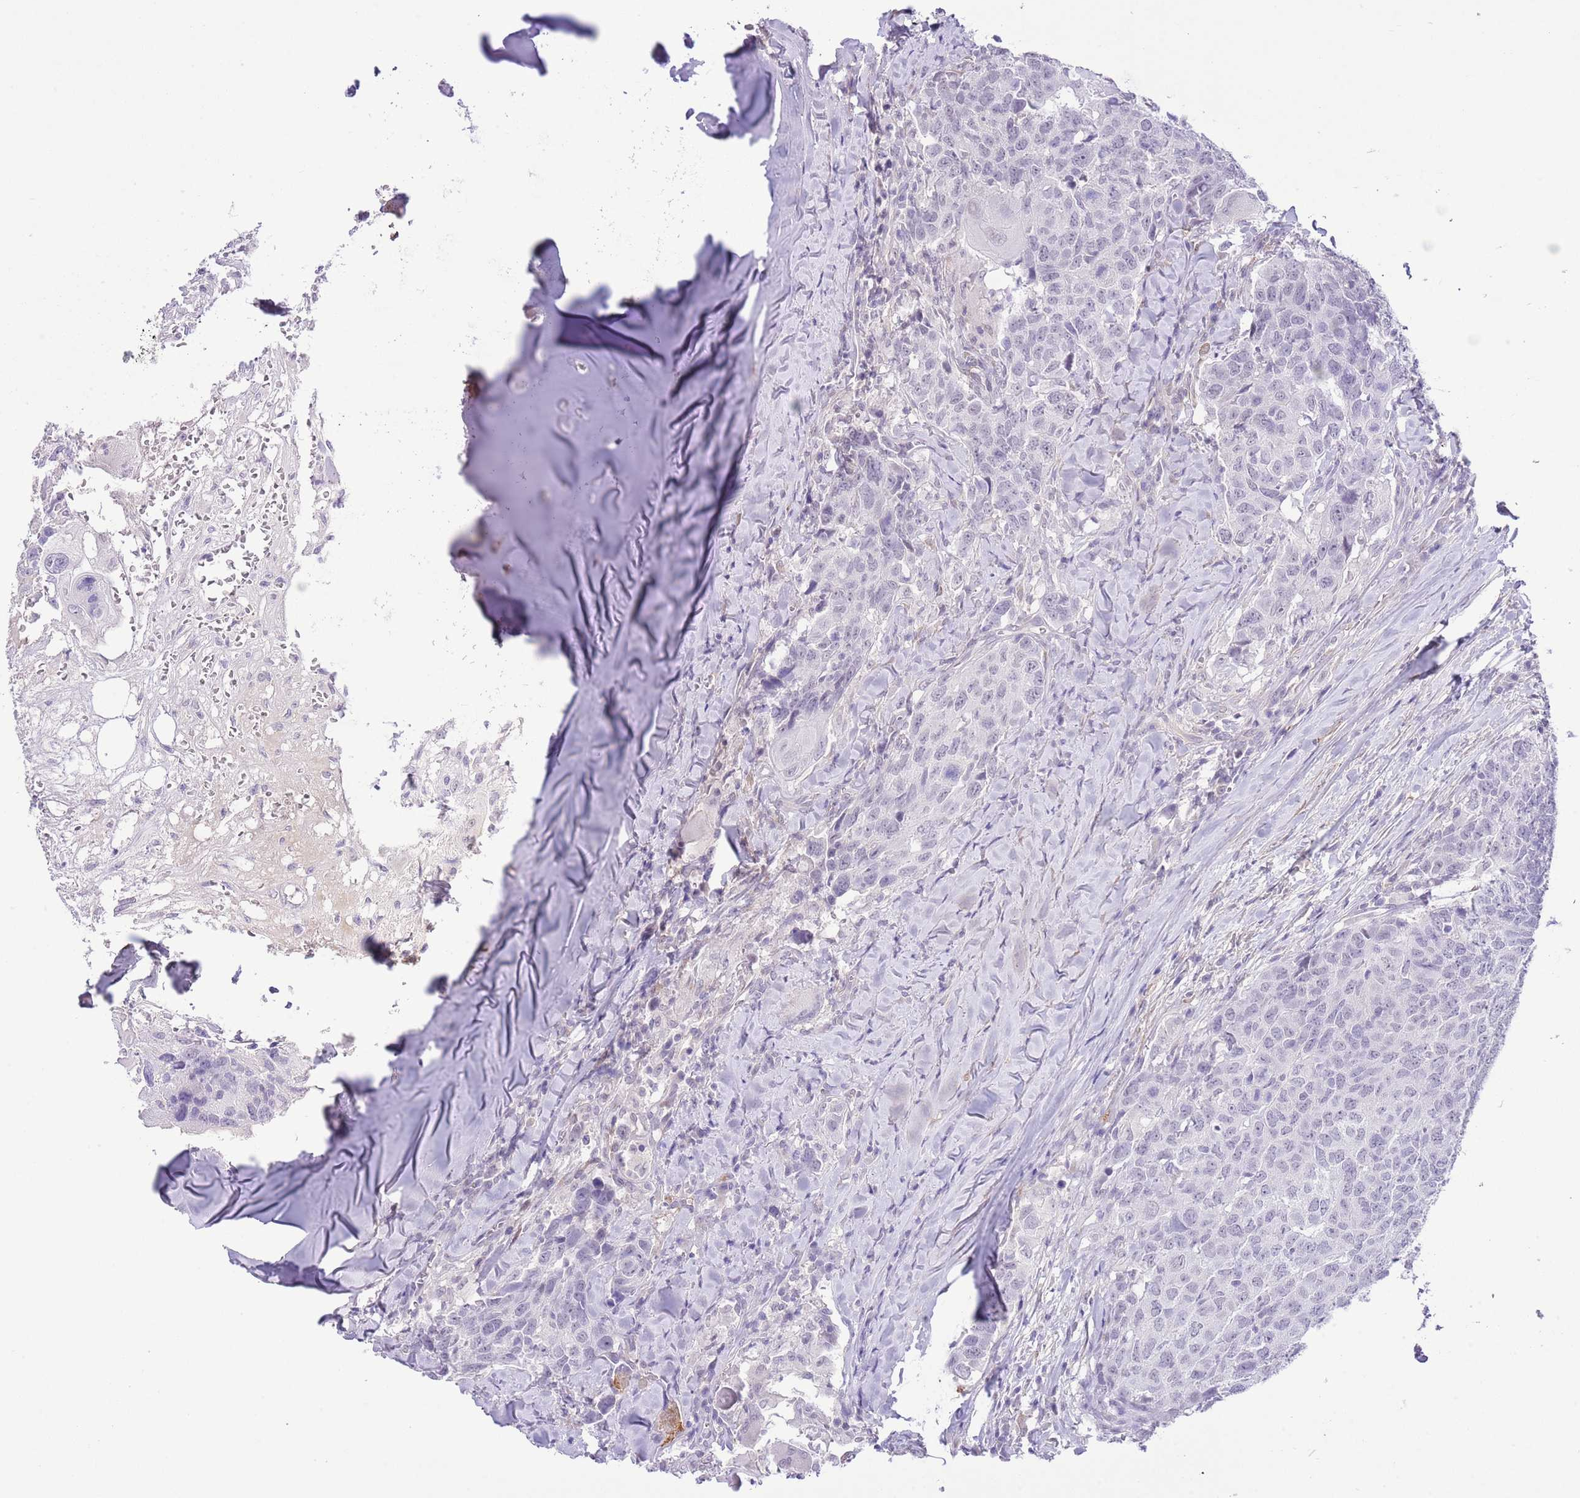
{"staining": {"intensity": "negative", "quantity": "none", "location": "none"}, "tissue": "head and neck cancer", "cell_type": "Tumor cells", "image_type": "cancer", "snomed": [{"axis": "morphology", "description": "Normal tissue, NOS"}, {"axis": "morphology", "description": "Squamous cell carcinoma, NOS"}, {"axis": "topography", "description": "Skeletal muscle"}, {"axis": "topography", "description": "Vascular tissue"}, {"axis": "topography", "description": "Peripheral nerve tissue"}, {"axis": "topography", "description": "Head-Neck"}], "caption": "Human head and neck squamous cell carcinoma stained for a protein using immunohistochemistry exhibits no staining in tumor cells.", "gene": "MIDN", "patient": {"sex": "male", "age": 66}}